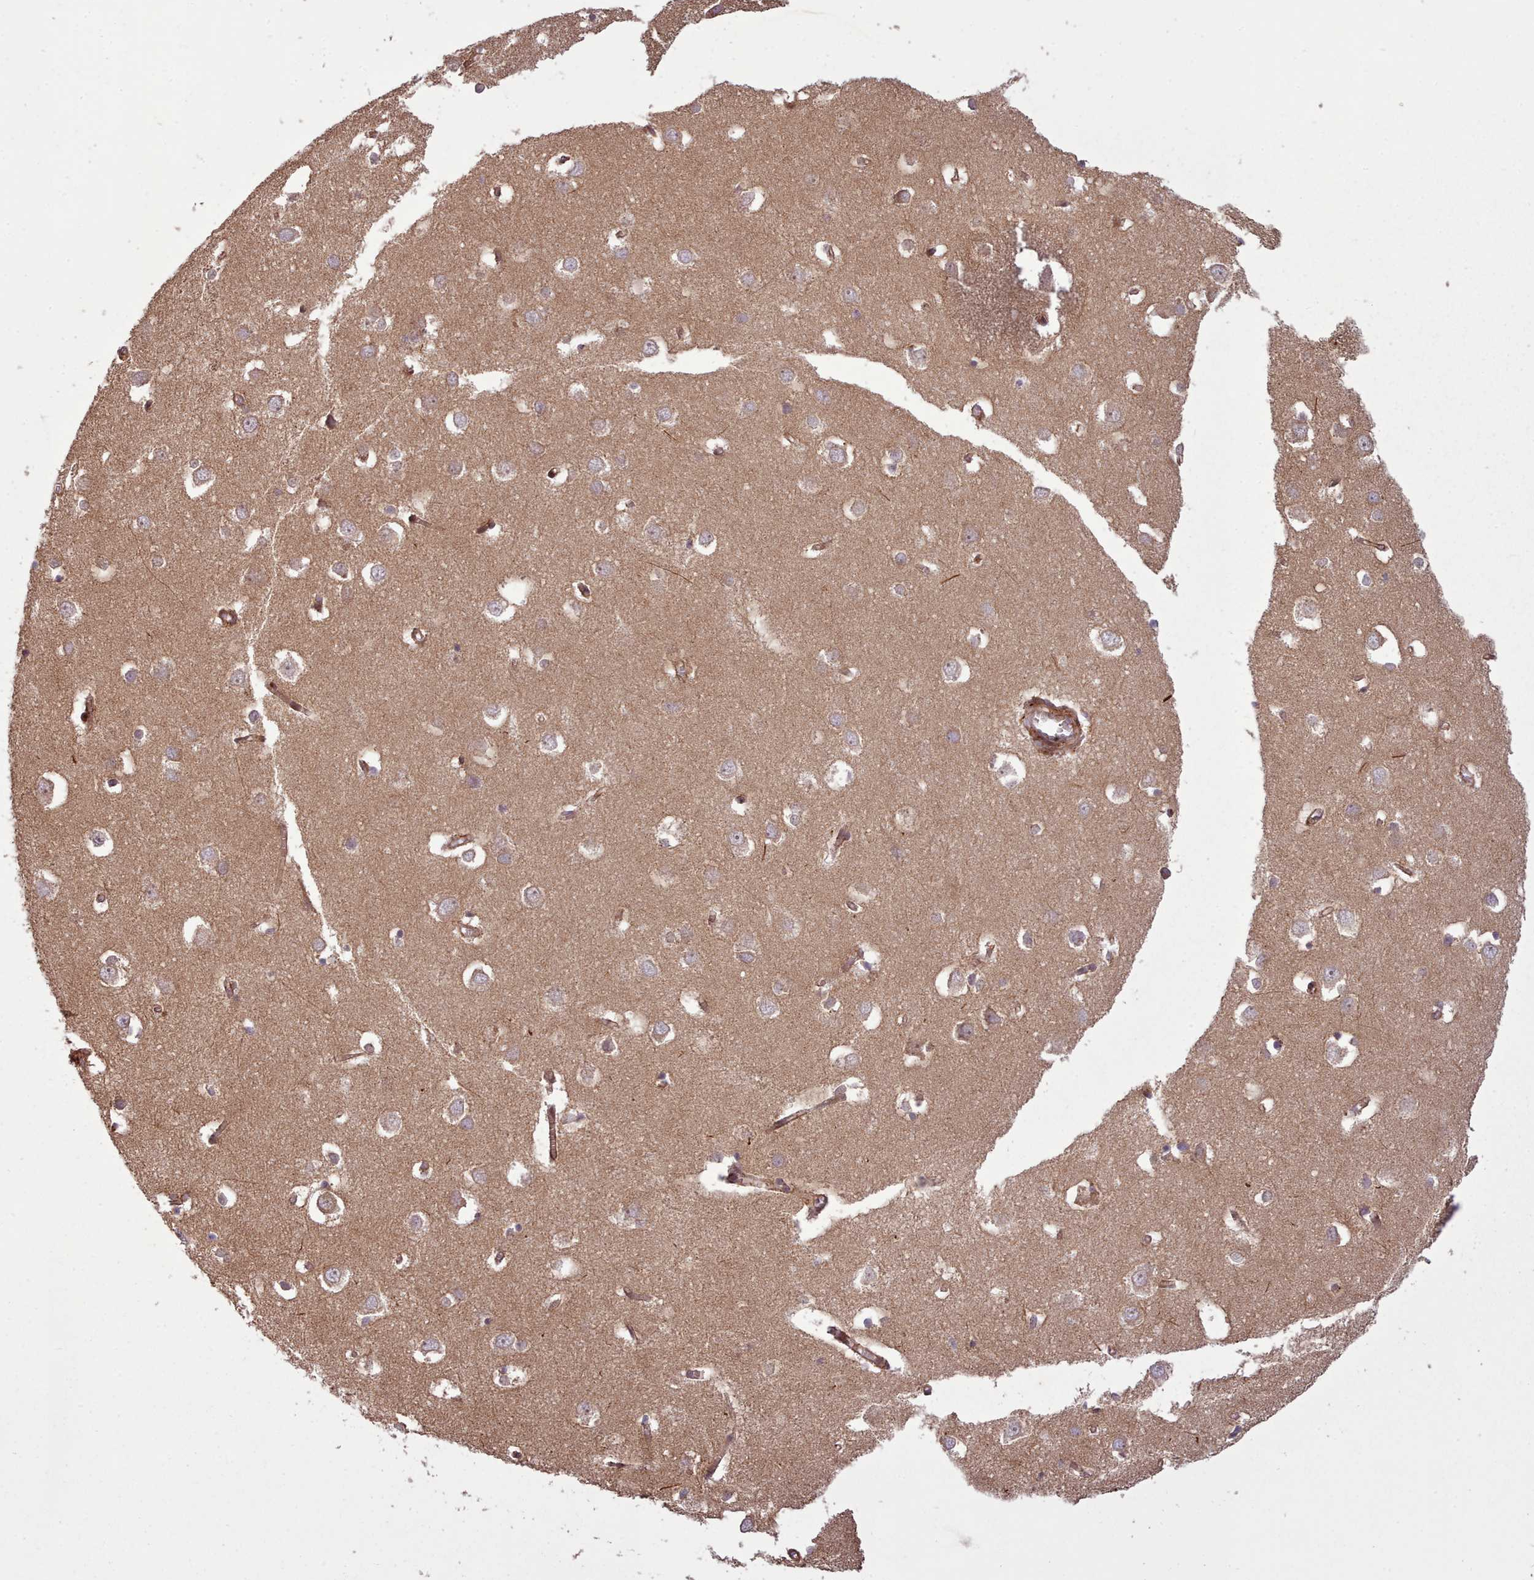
{"staining": {"intensity": "strong", "quantity": "25%-75%", "location": "cytoplasmic/membranous"}, "tissue": "cerebral cortex", "cell_type": "Endothelial cells", "image_type": "normal", "snomed": [{"axis": "morphology", "description": "Normal tissue, NOS"}, {"axis": "topography", "description": "Cerebral cortex"}], "caption": "Brown immunohistochemical staining in unremarkable cerebral cortex shows strong cytoplasmic/membranous staining in about 25%-75% of endothelial cells.", "gene": "NLRP7", "patient": {"sex": "male", "age": 70}}